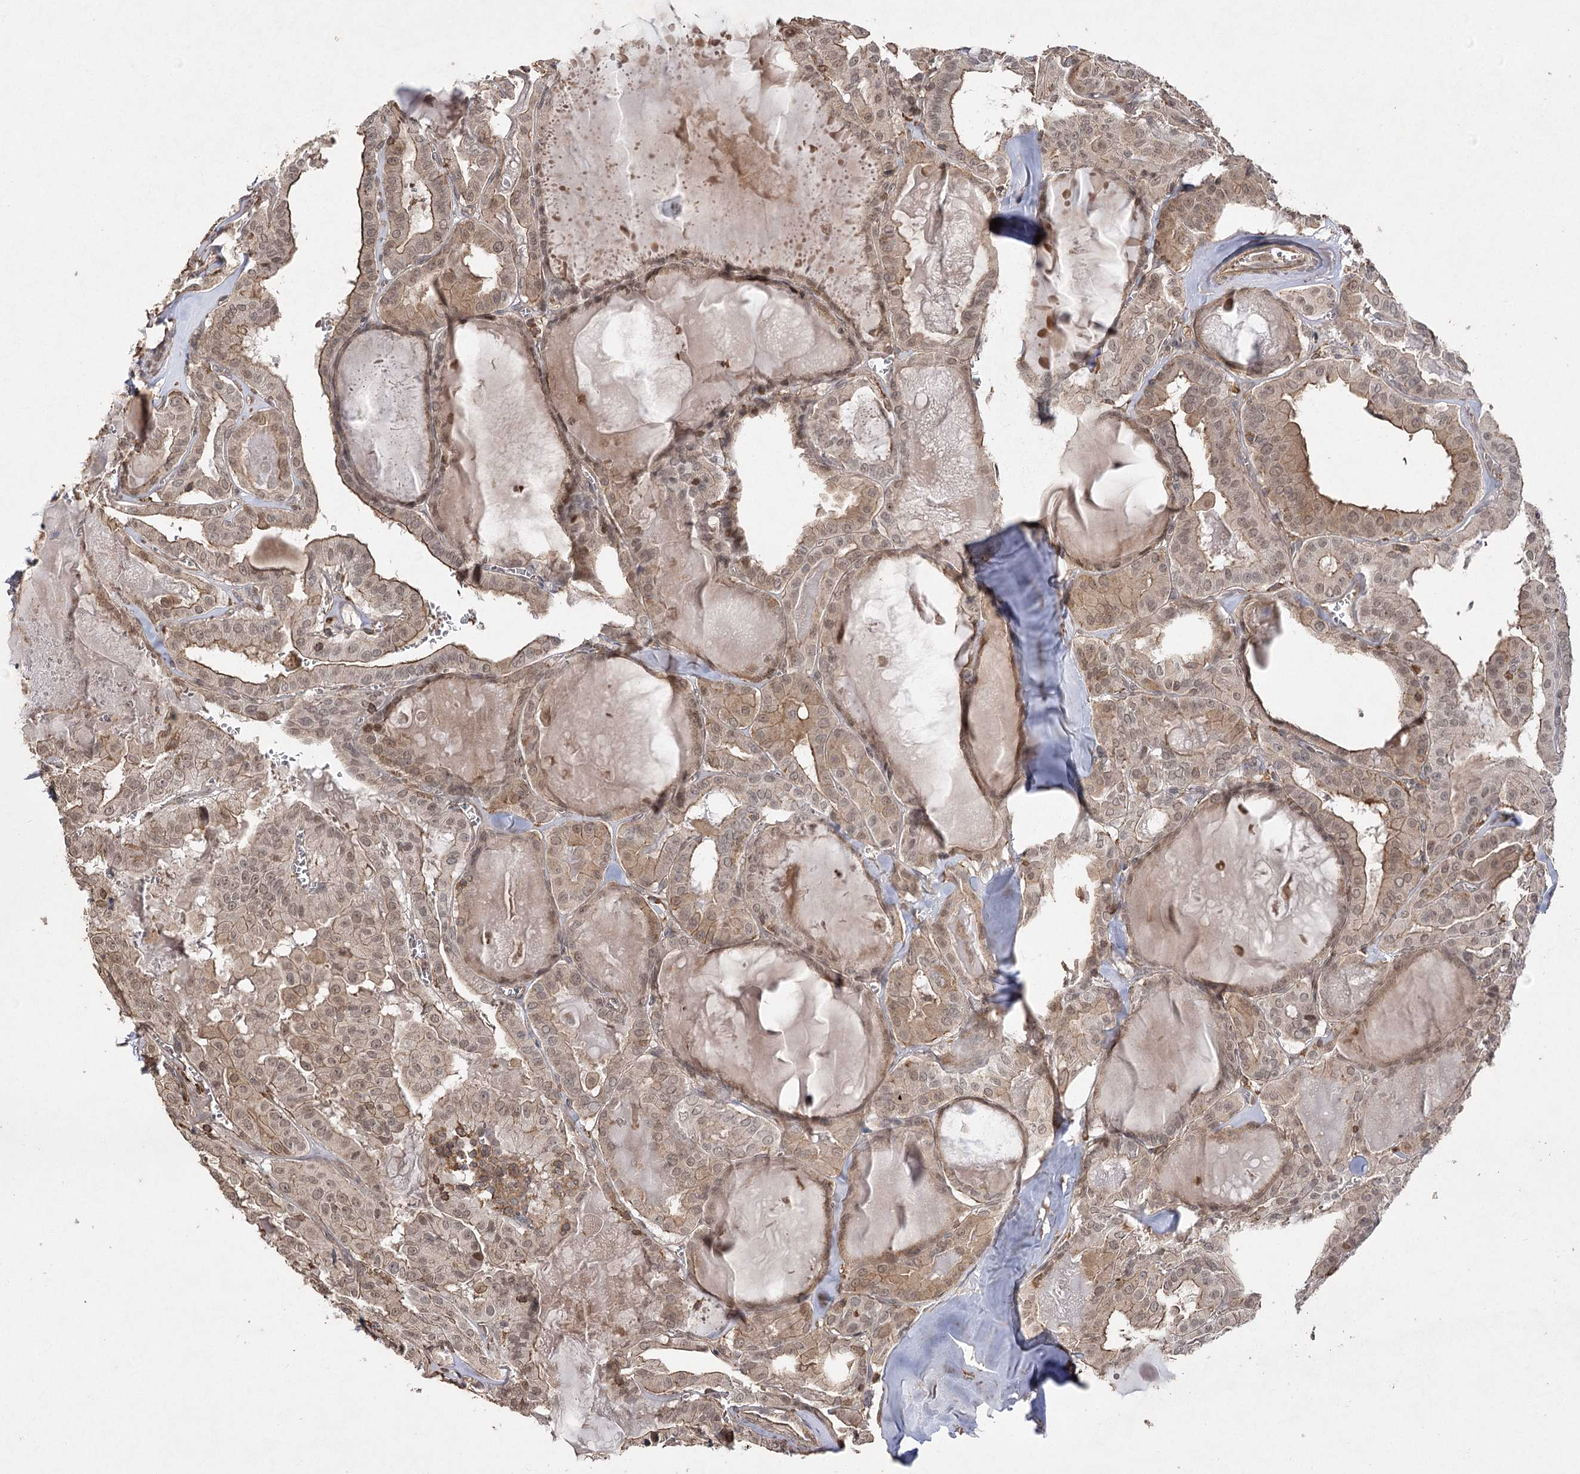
{"staining": {"intensity": "moderate", "quantity": ">75%", "location": "cytoplasmic/membranous,nuclear"}, "tissue": "thyroid cancer", "cell_type": "Tumor cells", "image_type": "cancer", "snomed": [{"axis": "morphology", "description": "Papillary adenocarcinoma, NOS"}, {"axis": "topography", "description": "Thyroid gland"}], "caption": "Protein analysis of papillary adenocarcinoma (thyroid) tissue exhibits moderate cytoplasmic/membranous and nuclear positivity in approximately >75% of tumor cells.", "gene": "OBSL1", "patient": {"sex": "male", "age": 52}}